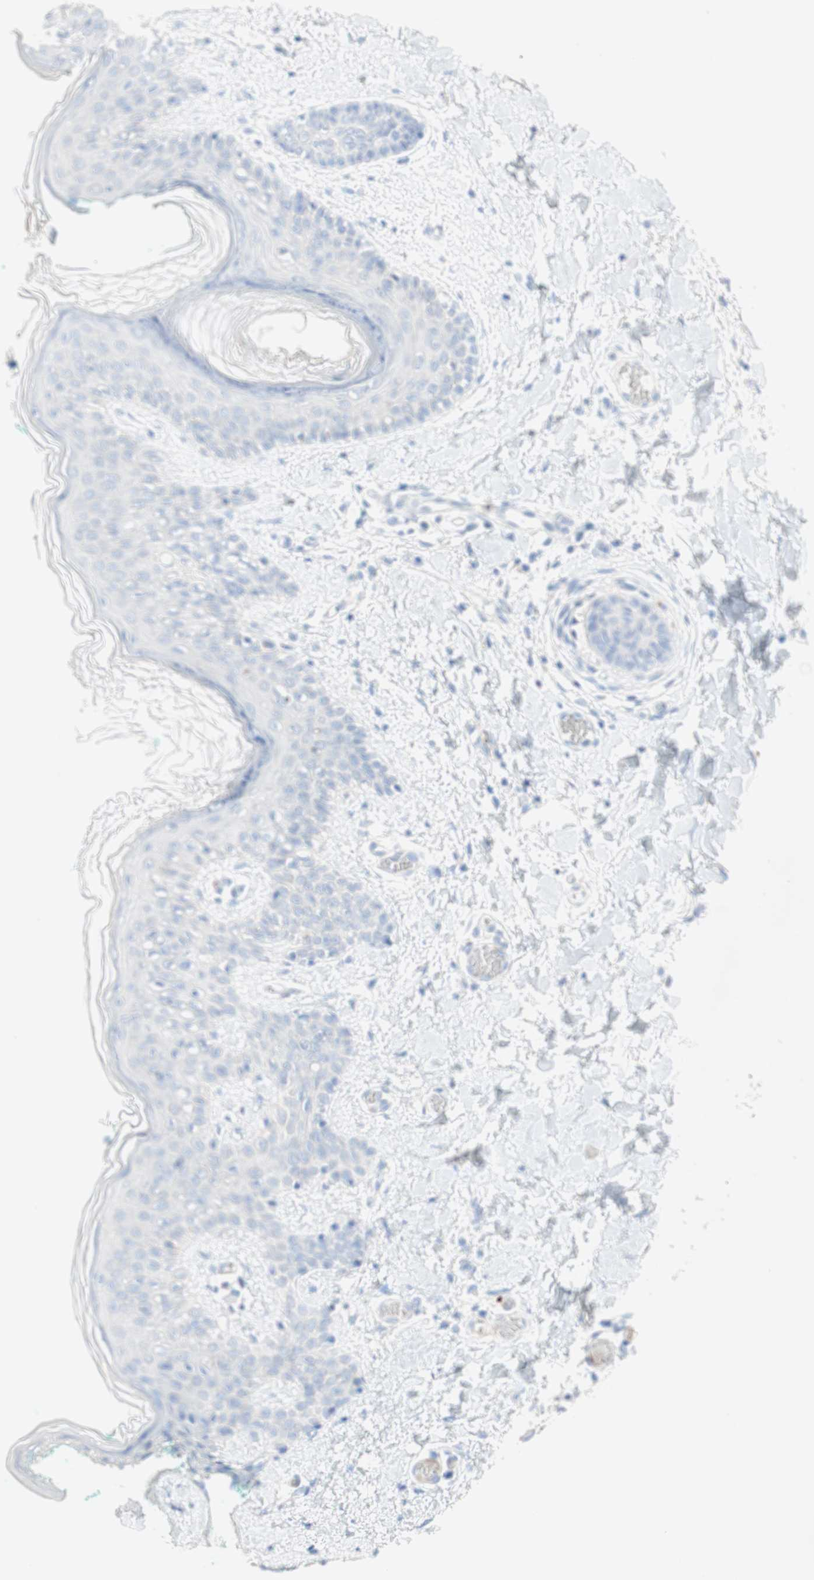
{"staining": {"intensity": "negative", "quantity": "none", "location": "none"}, "tissue": "skin", "cell_type": "Fibroblasts", "image_type": "normal", "snomed": [{"axis": "morphology", "description": "Normal tissue, NOS"}, {"axis": "topography", "description": "Skin"}], "caption": "The histopathology image shows no significant staining in fibroblasts of skin.", "gene": "MANEA", "patient": {"sex": "male", "age": 16}}